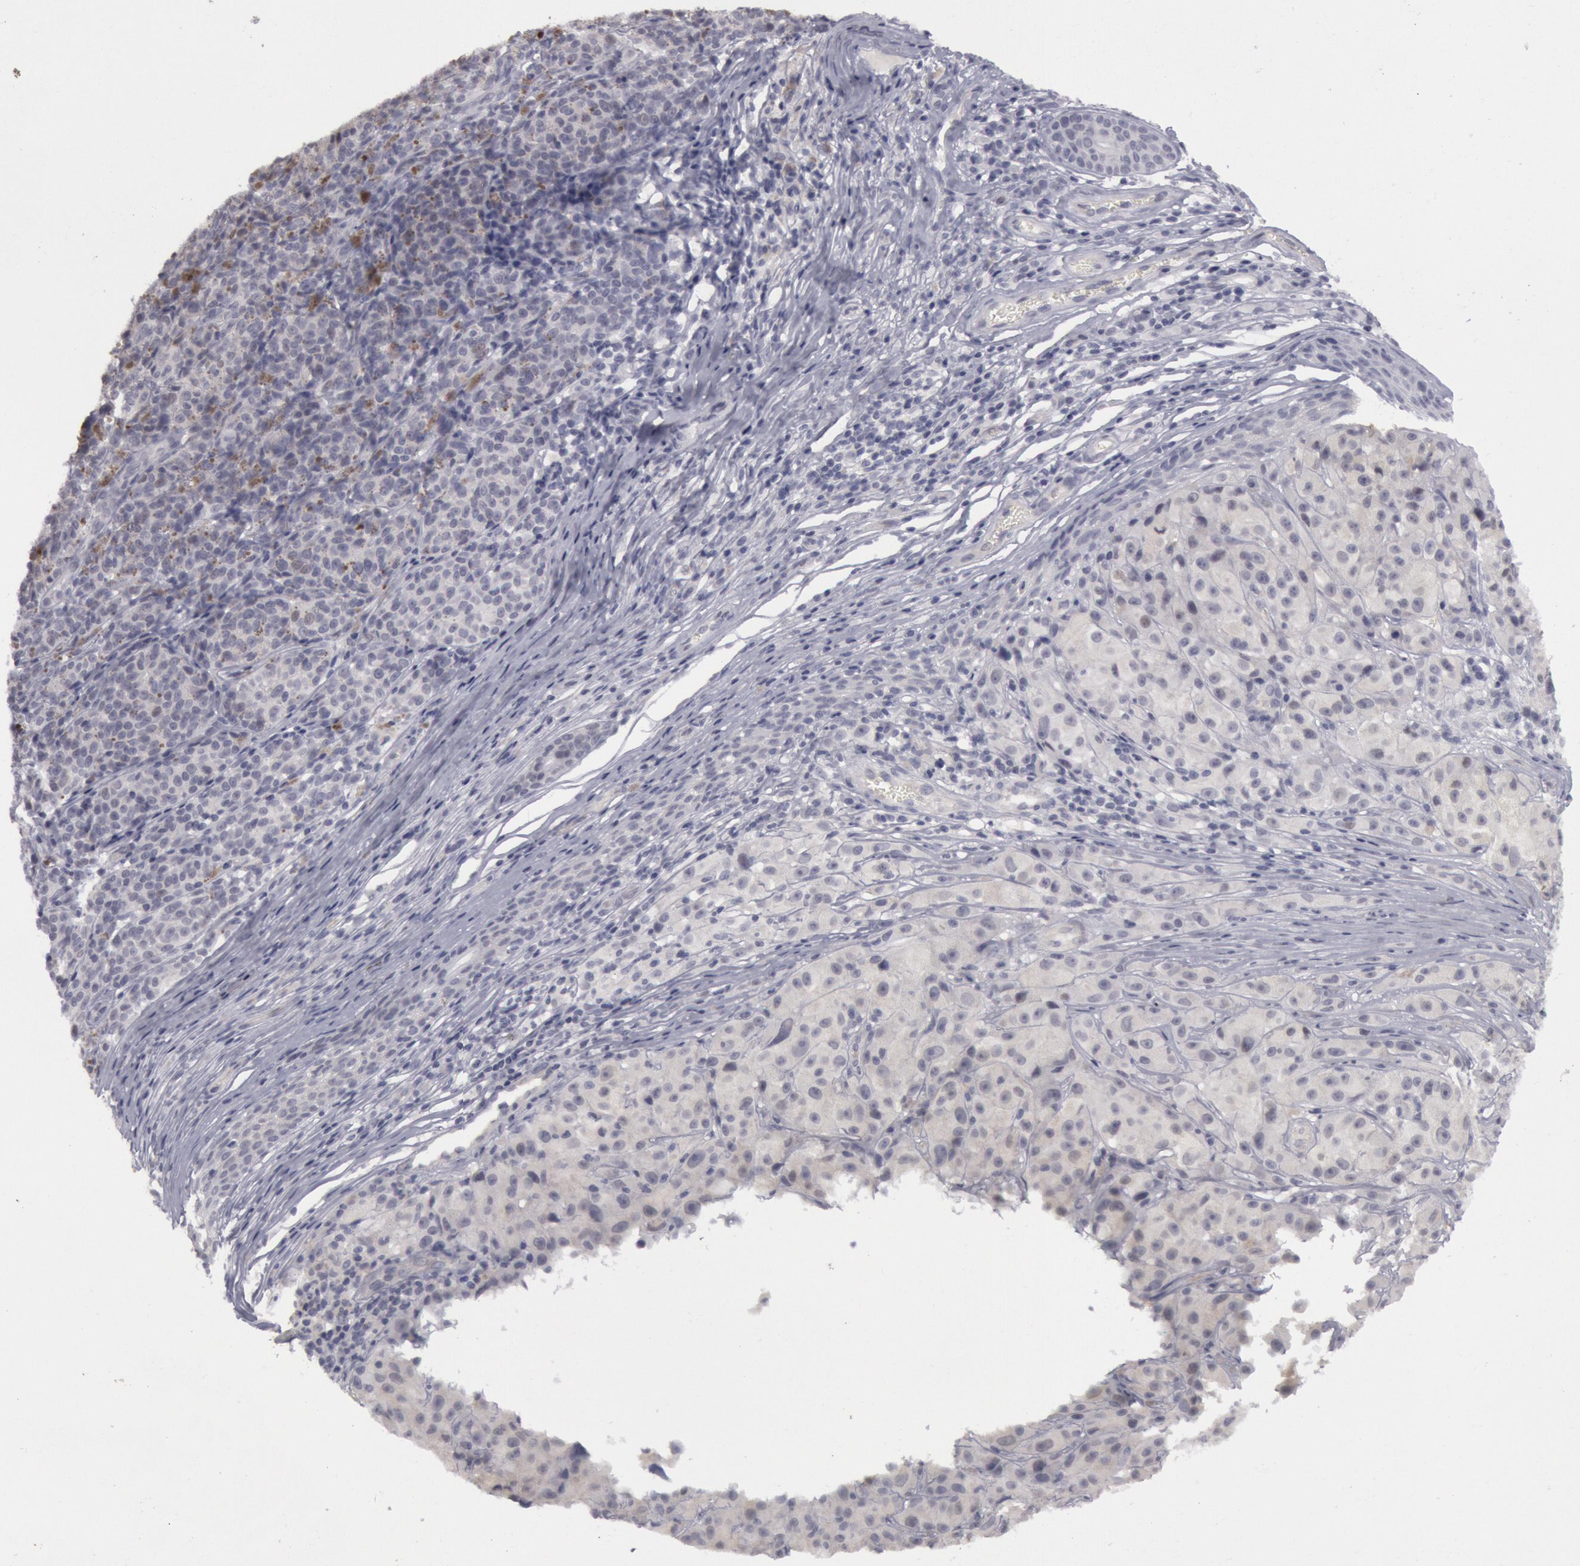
{"staining": {"intensity": "negative", "quantity": "none", "location": "none"}, "tissue": "melanoma", "cell_type": "Tumor cells", "image_type": "cancer", "snomed": [{"axis": "morphology", "description": "Malignant melanoma, NOS"}, {"axis": "topography", "description": "Skin"}], "caption": "Malignant melanoma was stained to show a protein in brown. There is no significant staining in tumor cells.", "gene": "JOSD1", "patient": {"sex": "male", "age": 56}}